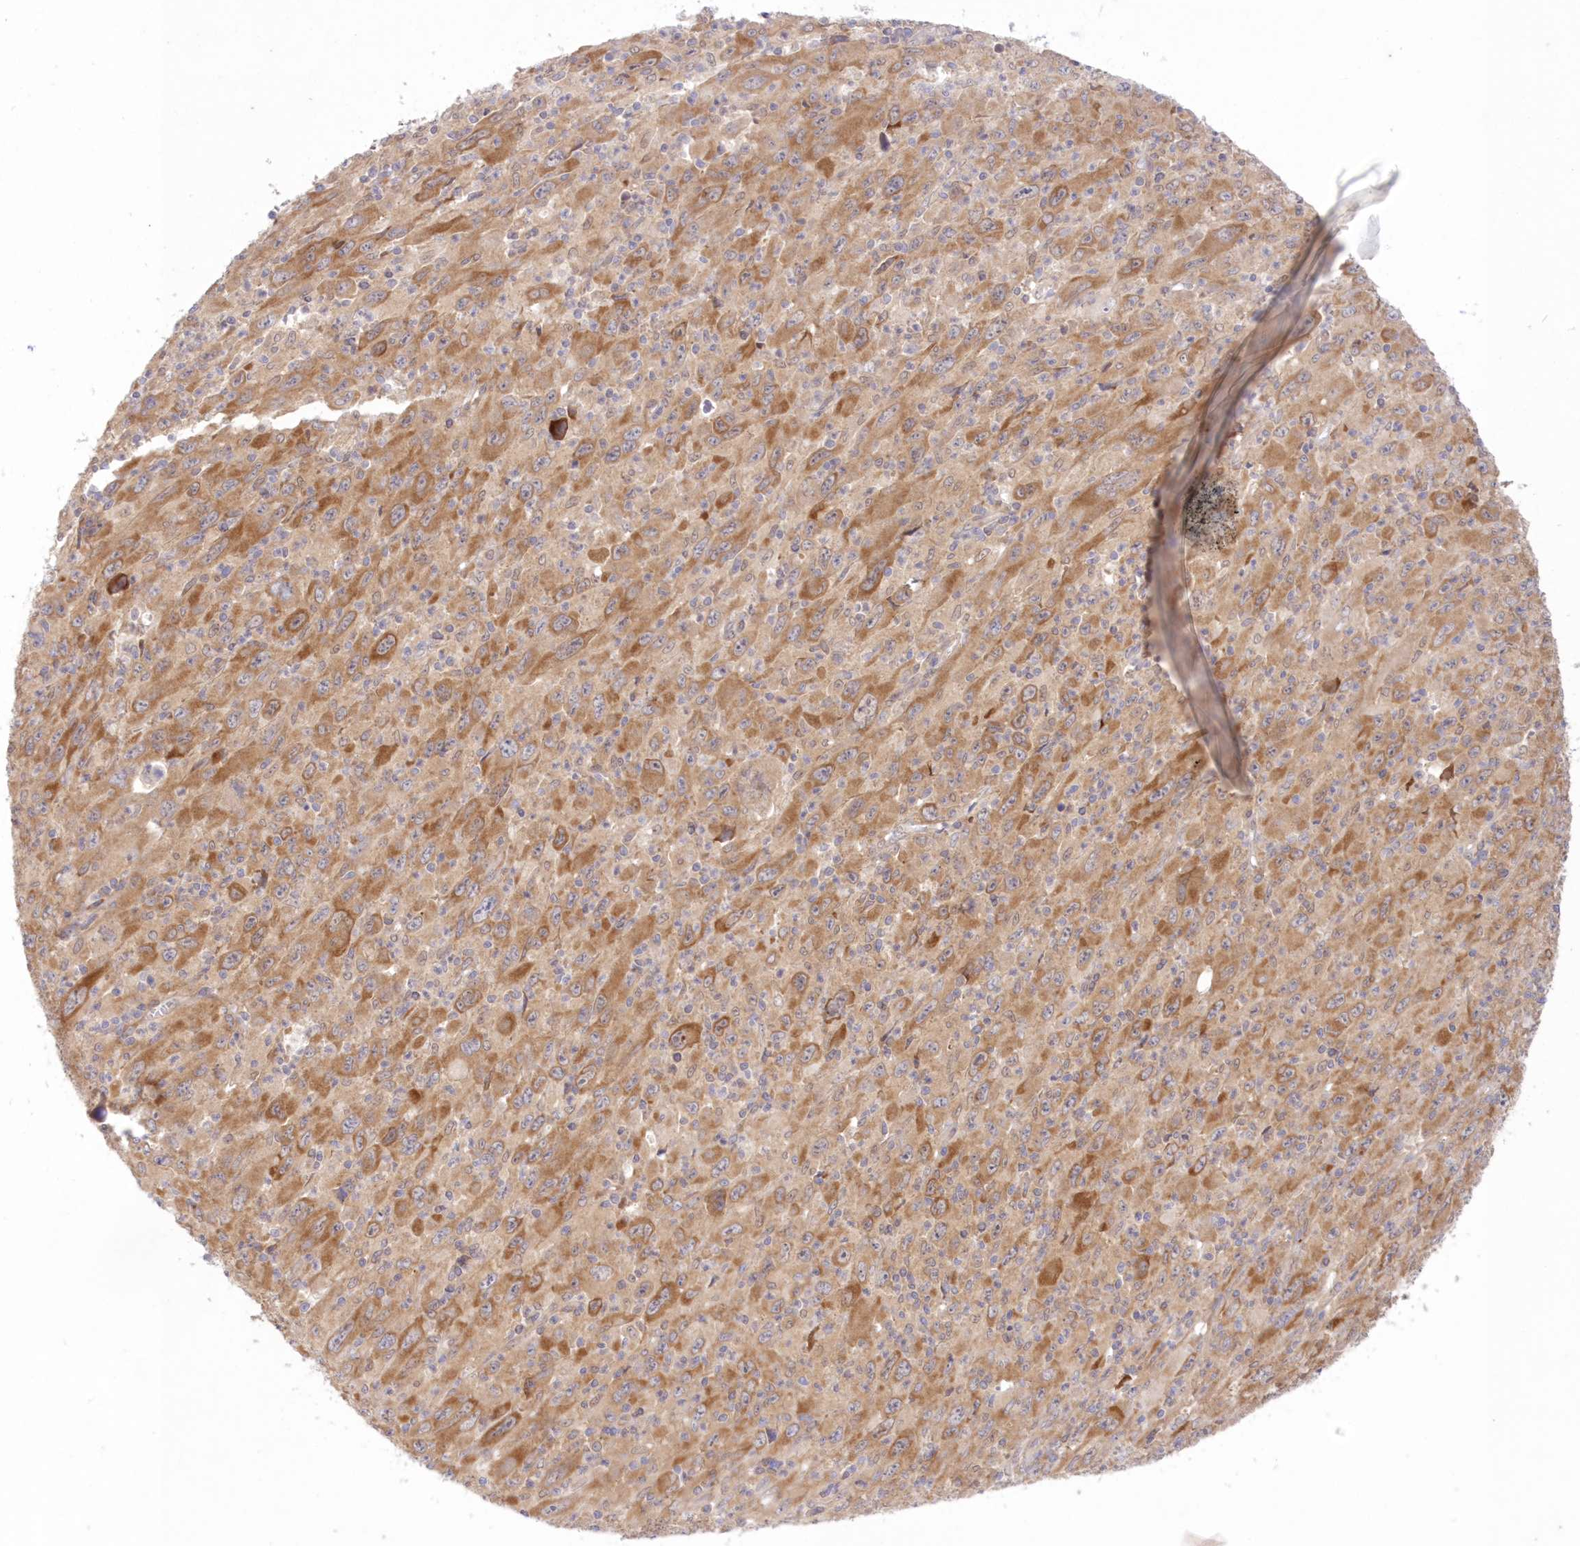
{"staining": {"intensity": "moderate", "quantity": ">75%", "location": "cytoplasmic/membranous"}, "tissue": "melanoma", "cell_type": "Tumor cells", "image_type": "cancer", "snomed": [{"axis": "morphology", "description": "Malignant melanoma, Metastatic site"}, {"axis": "topography", "description": "Skin"}], "caption": "High-power microscopy captured an immunohistochemistry (IHC) micrograph of malignant melanoma (metastatic site), revealing moderate cytoplasmic/membranous staining in approximately >75% of tumor cells.", "gene": "RNPEP", "patient": {"sex": "female", "age": 56}}